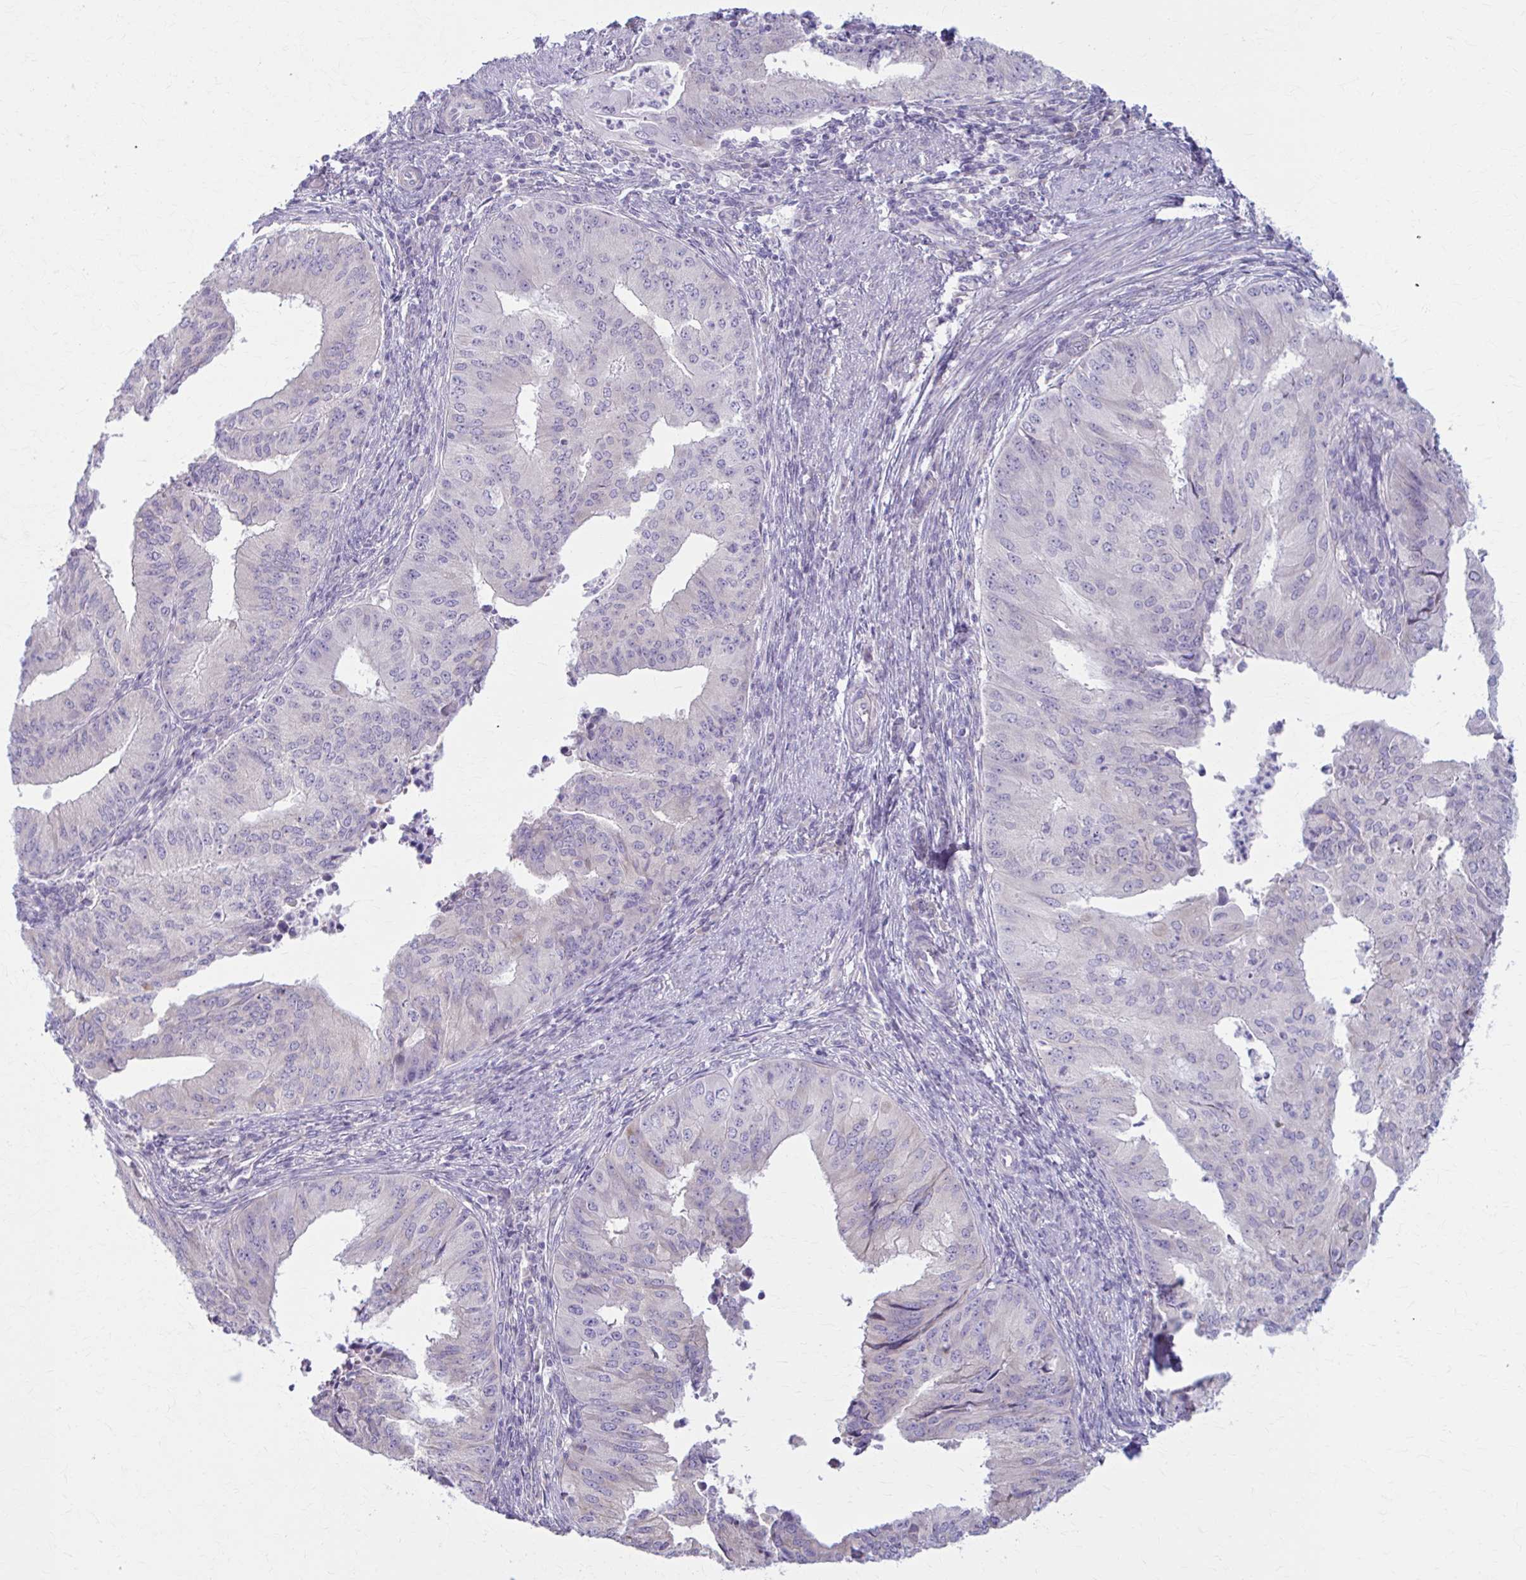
{"staining": {"intensity": "negative", "quantity": "none", "location": "none"}, "tissue": "endometrial cancer", "cell_type": "Tumor cells", "image_type": "cancer", "snomed": [{"axis": "morphology", "description": "Adenocarcinoma, NOS"}, {"axis": "topography", "description": "Endometrium"}], "caption": "This is an IHC micrograph of endometrial cancer. There is no positivity in tumor cells.", "gene": "PRKRA", "patient": {"sex": "female", "age": 50}}